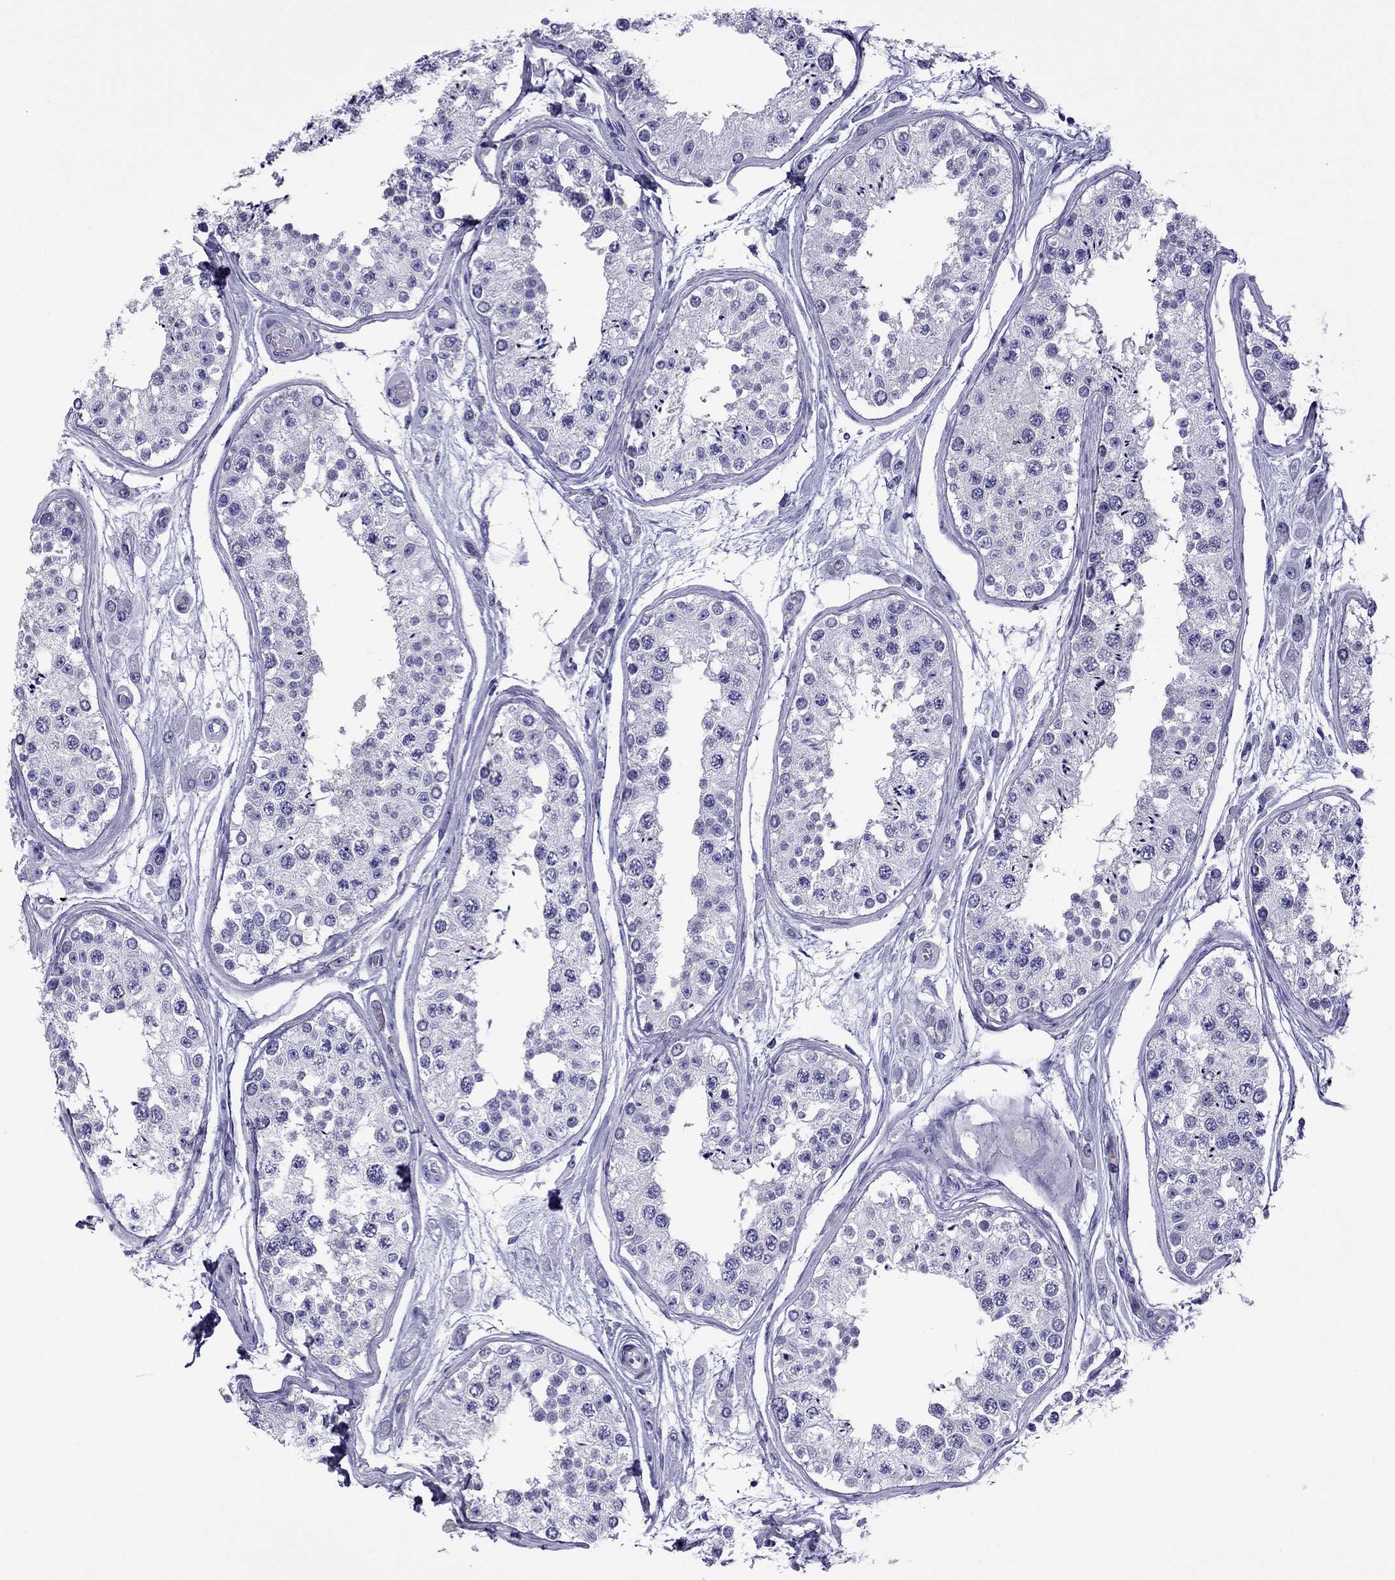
{"staining": {"intensity": "negative", "quantity": "none", "location": "none"}, "tissue": "testis", "cell_type": "Cells in seminiferous ducts", "image_type": "normal", "snomed": [{"axis": "morphology", "description": "Normal tissue, NOS"}, {"axis": "topography", "description": "Testis"}], "caption": "This histopathology image is of benign testis stained with immunohistochemistry (IHC) to label a protein in brown with the nuclei are counter-stained blue. There is no positivity in cells in seminiferous ducts.", "gene": "MYL11", "patient": {"sex": "male", "age": 25}}